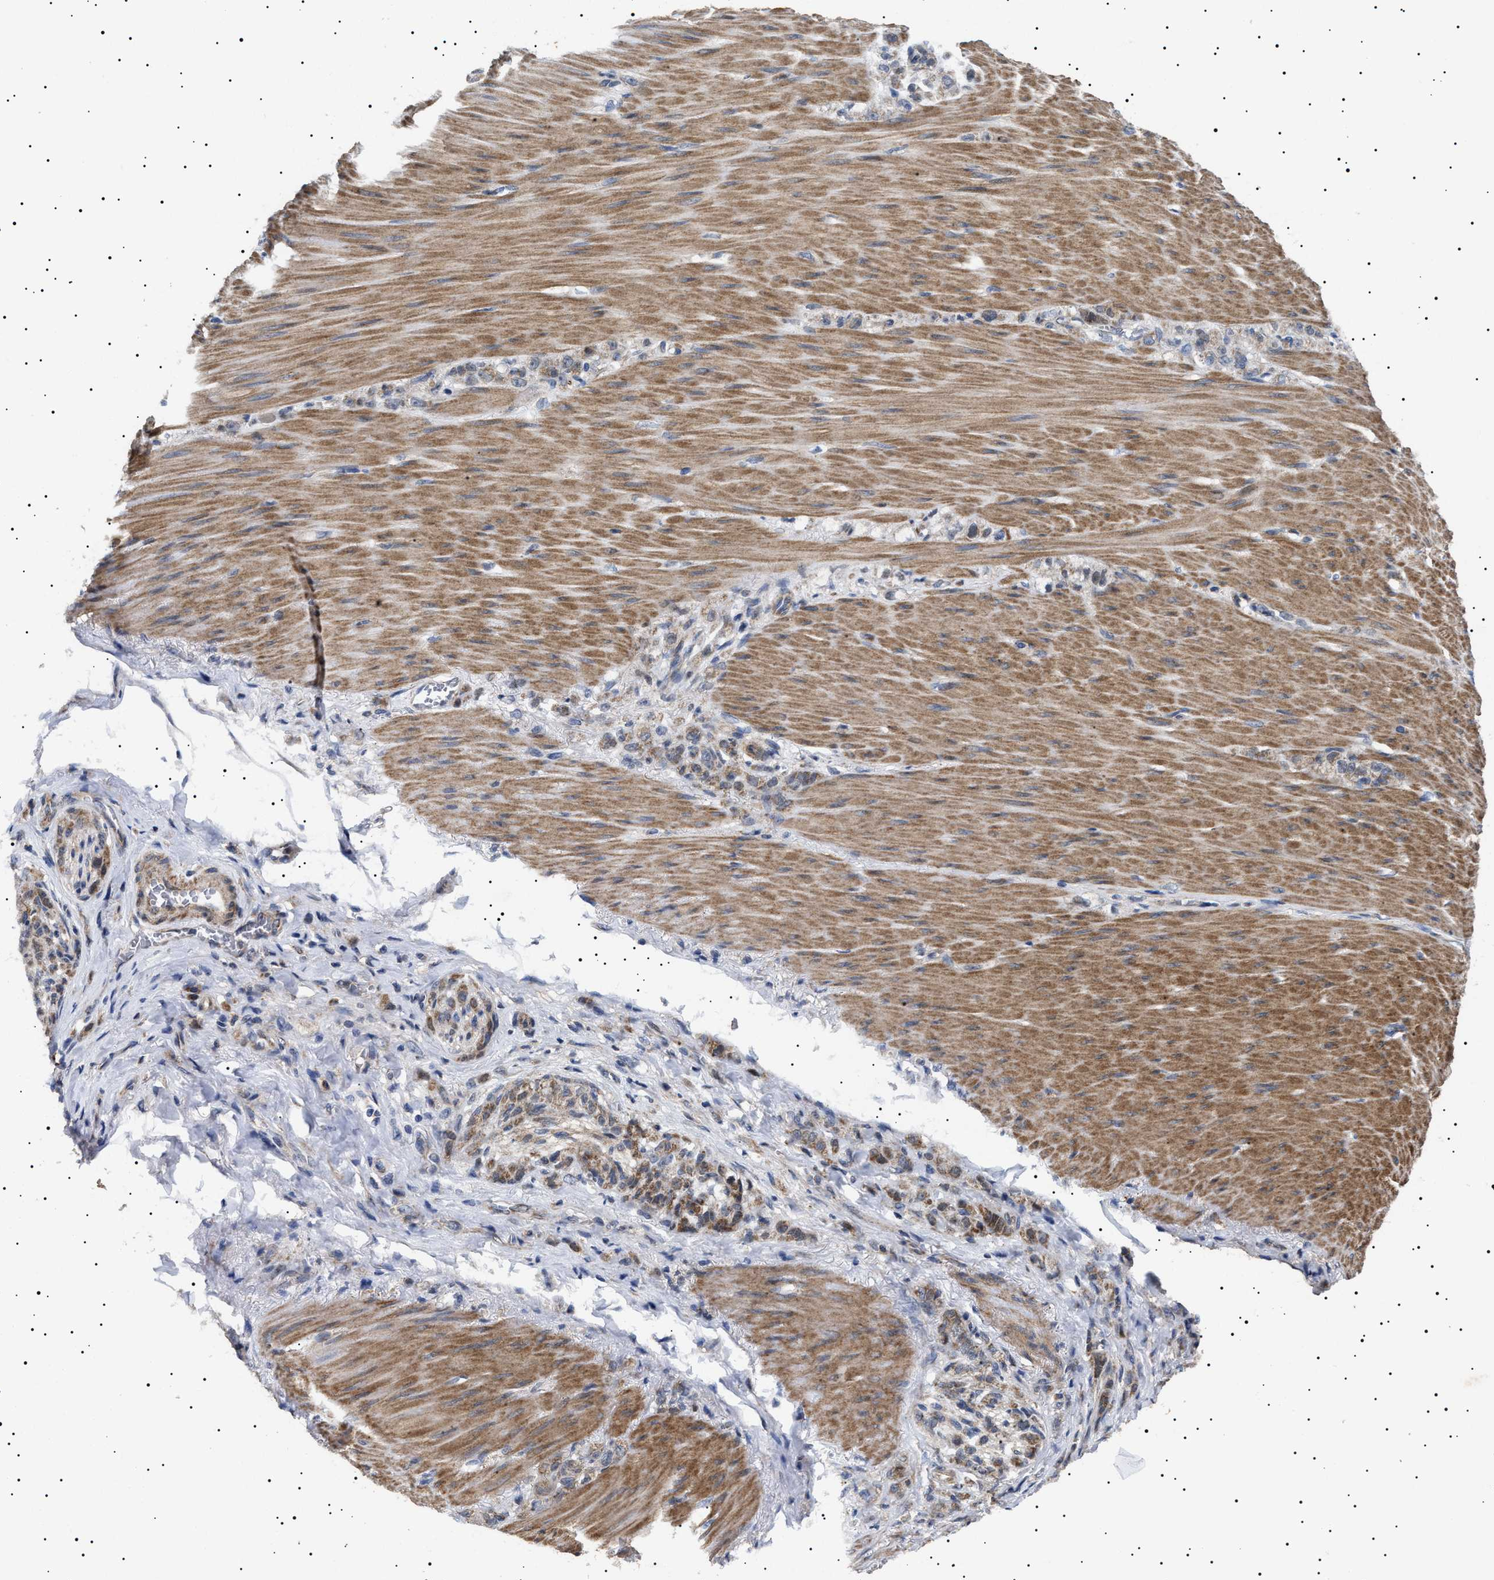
{"staining": {"intensity": "moderate", "quantity": ">75%", "location": "cytoplasmic/membranous"}, "tissue": "stomach cancer", "cell_type": "Tumor cells", "image_type": "cancer", "snomed": [{"axis": "morphology", "description": "Normal tissue, NOS"}, {"axis": "morphology", "description": "Adenocarcinoma, NOS"}, {"axis": "topography", "description": "Stomach"}], "caption": "Approximately >75% of tumor cells in adenocarcinoma (stomach) reveal moderate cytoplasmic/membranous protein expression as visualized by brown immunohistochemical staining.", "gene": "RAB34", "patient": {"sex": "male", "age": 82}}